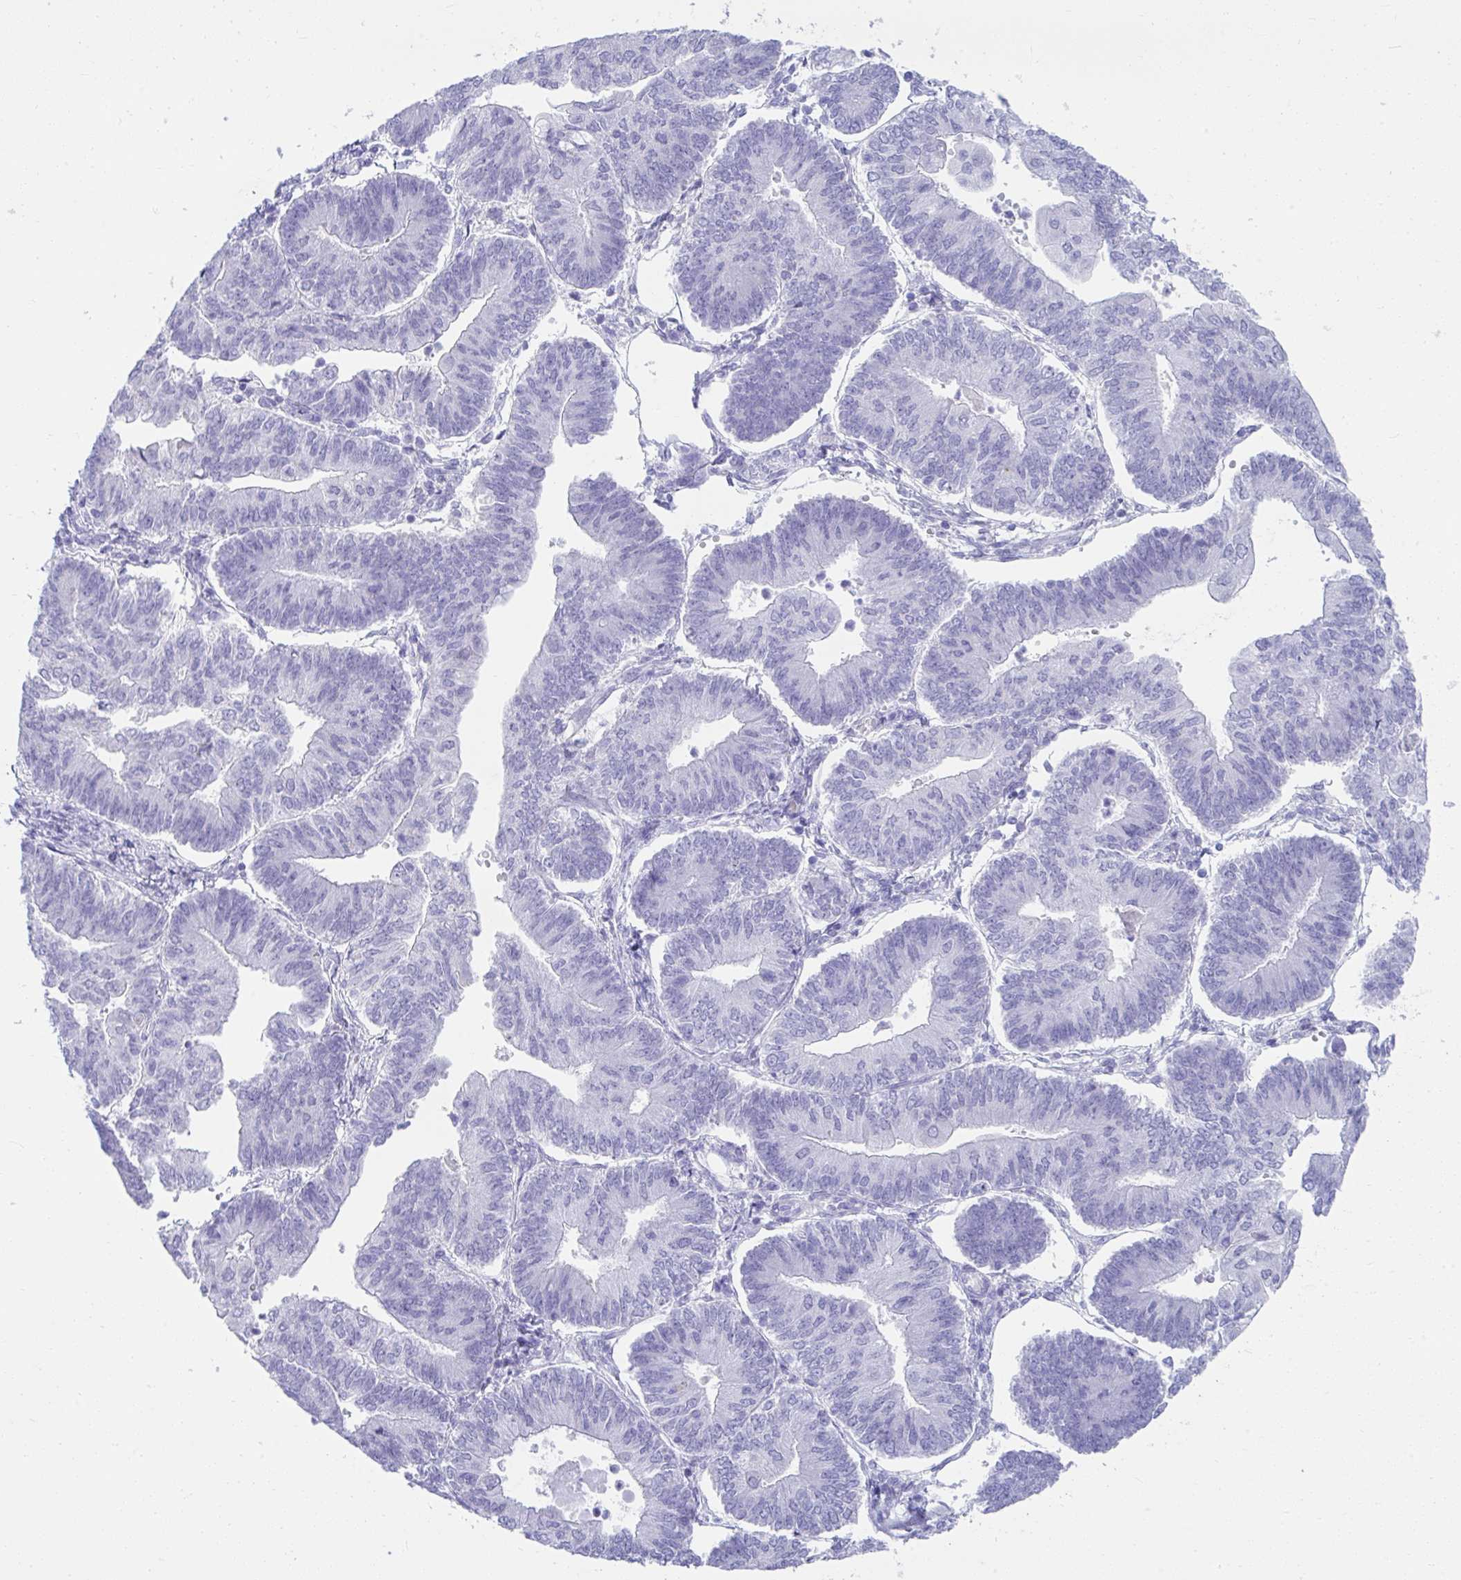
{"staining": {"intensity": "negative", "quantity": "none", "location": "none"}, "tissue": "endometrial cancer", "cell_type": "Tumor cells", "image_type": "cancer", "snomed": [{"axis": "morphology", "description": "Adenocarcinoma, NOS"}, {"axis": "topography", "description": "Endometrium"}], "caption": "A histopathology image of human endometrial cancer is negative for staining in tumor cells.", "gene": "ISL1", "patient": {"sex": "female", "age": 65}}